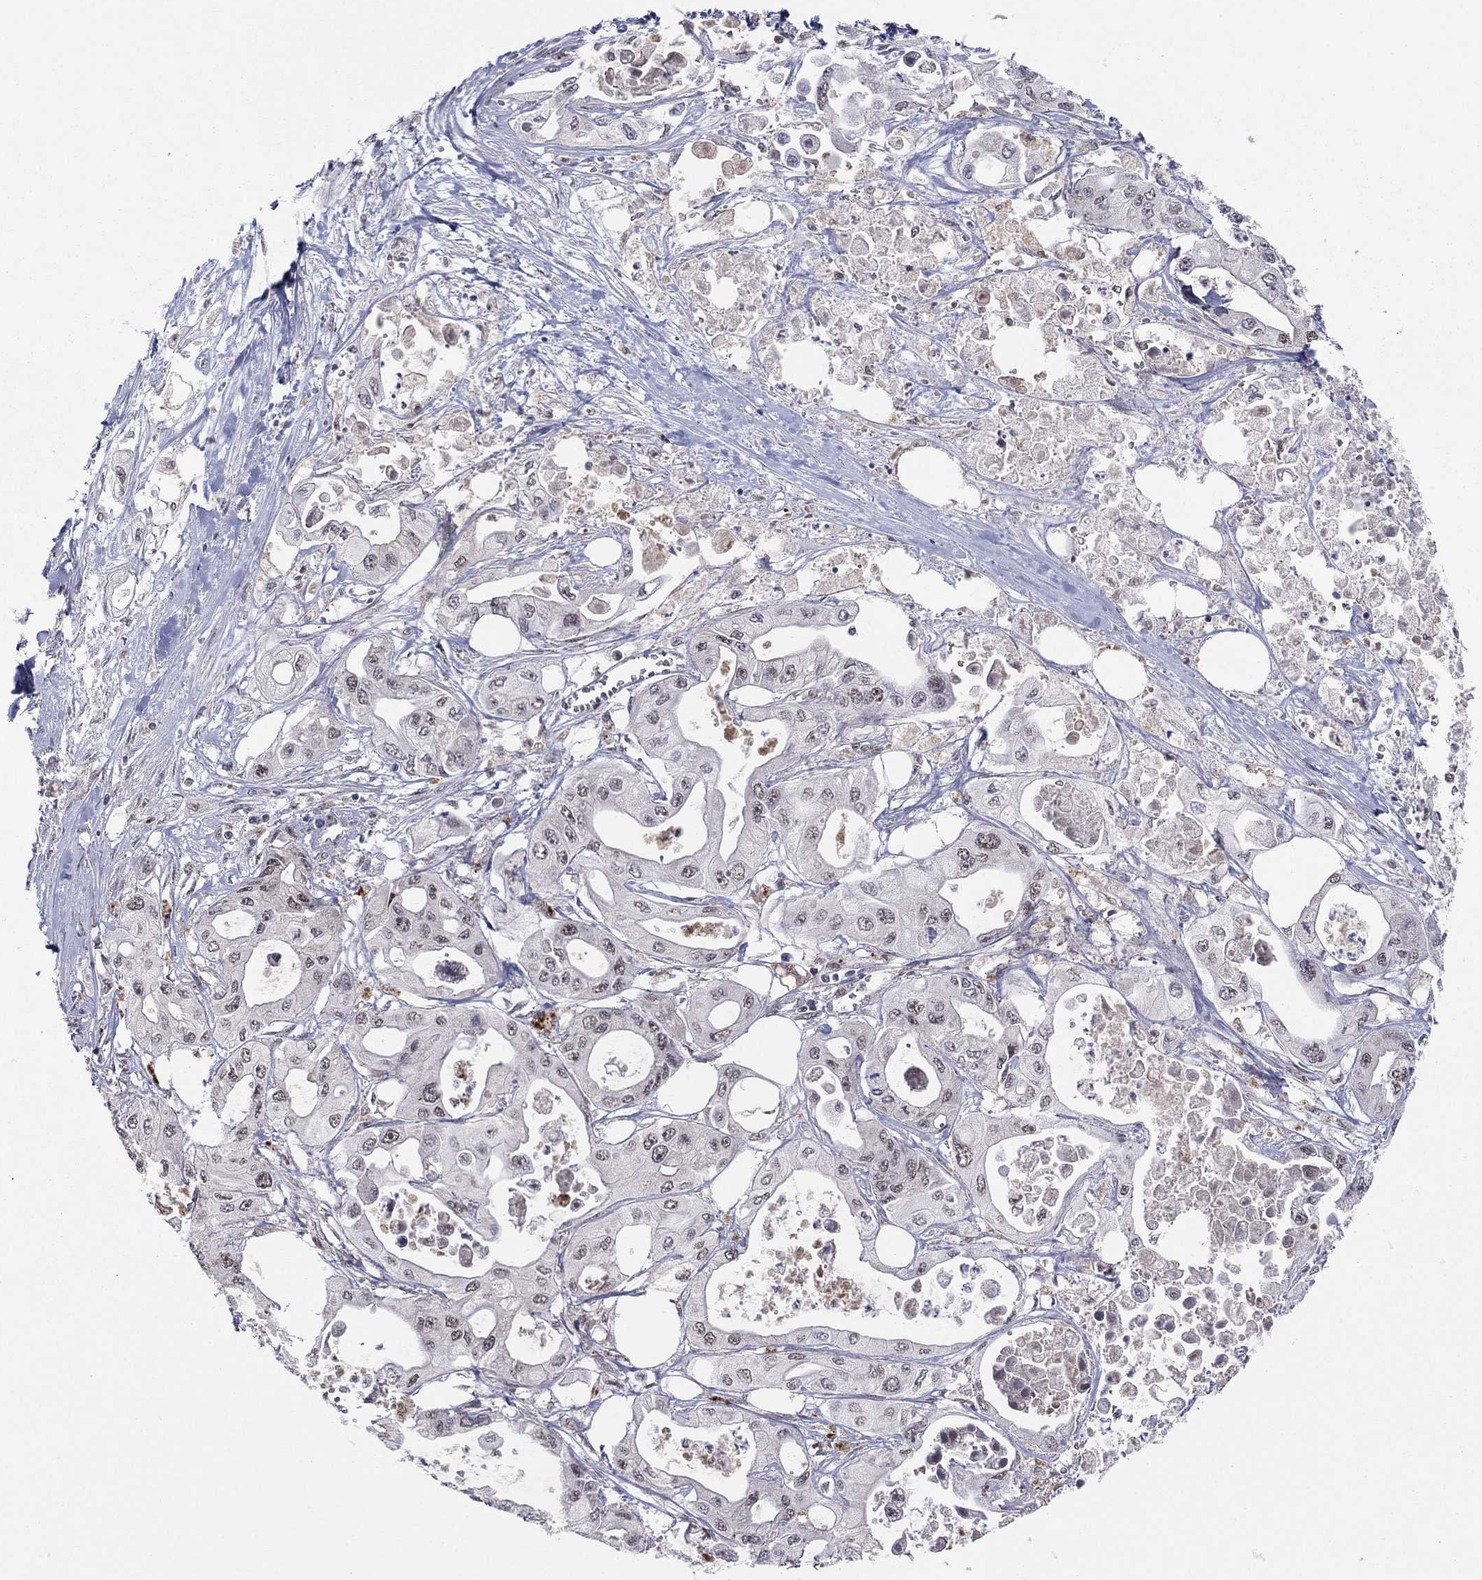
{"staining": {"intensity": "weak", "quantity": "<25%", "location": "cytoplasmic/membranous,nuclear"}, "tissue": "pancreatic cancer", "cell_type": "Tumor cells", "image_type": "cancer", "snomed": [{"axis": "morphology", "description": "Adenocarcinoma, NOS"}, {"axis": "topography", "description": "Pancreas"}], "caption": "This is an IHC histopathology image of human adenocarcinoma (pancreatic). There is no positivity in tumor cells.", "gene": "ZNF395", "patient": {"sex": "male", "age": 70}}